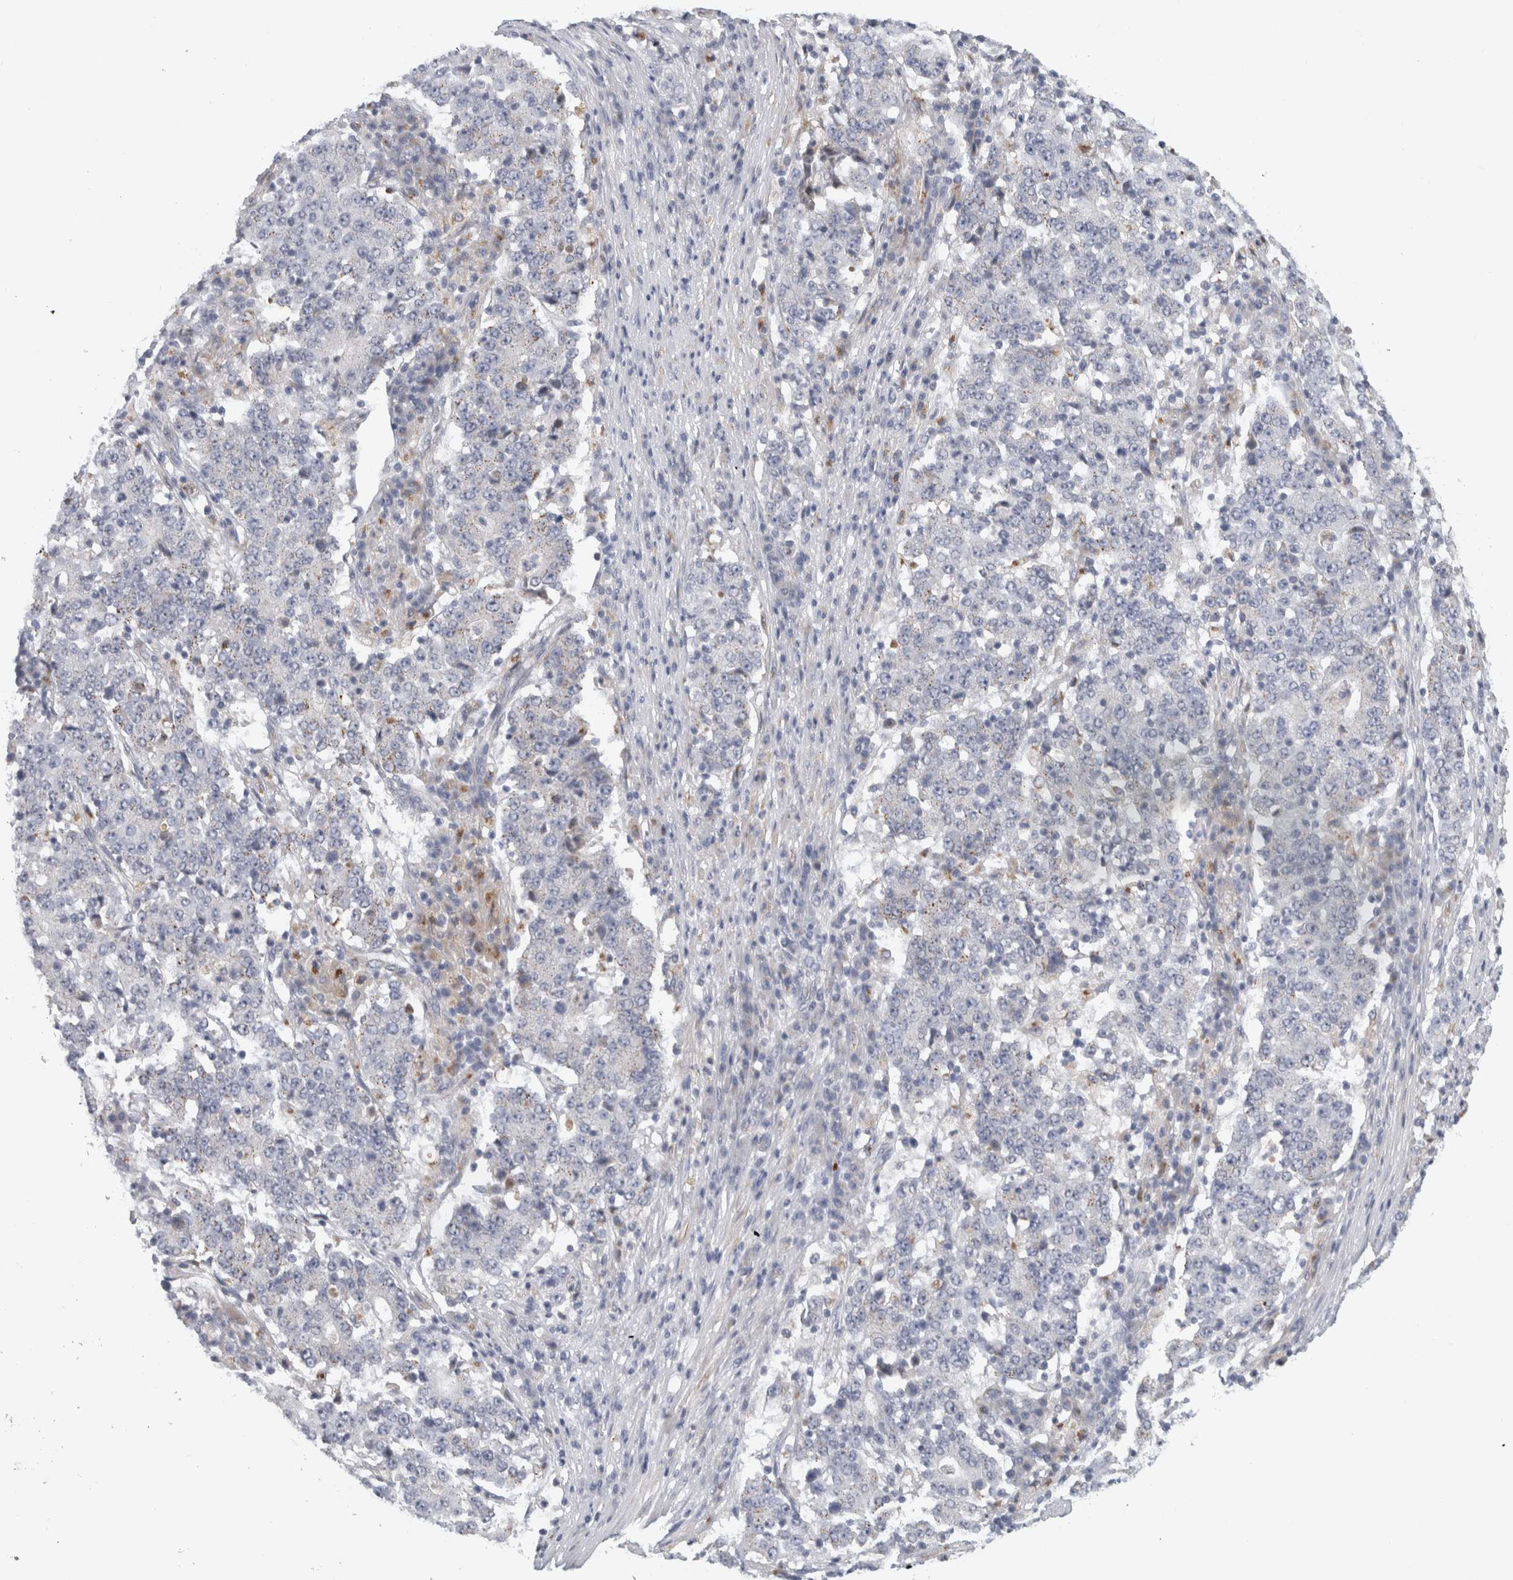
{"staining": {"intensity": "negative", "quantity": "none", "location": "none"}, "tissue": "stomach cancer", "cell_type": "Tumor cells", "image_type": "cancer", "snomed": [{"axis": "morphology", "description": "Adenocarcinoma, NOS"}, {"axis": "topography", "description": "Stomach"}], "caption": "Tumor cells are negative for brown protein staining in stomach cancer. (DAB immunohistochemistry (IHC) visualized using brightfield microscopy, high magnification).", "gene": "MGAT1", "patient": {"sex": "male", "age": 59}}